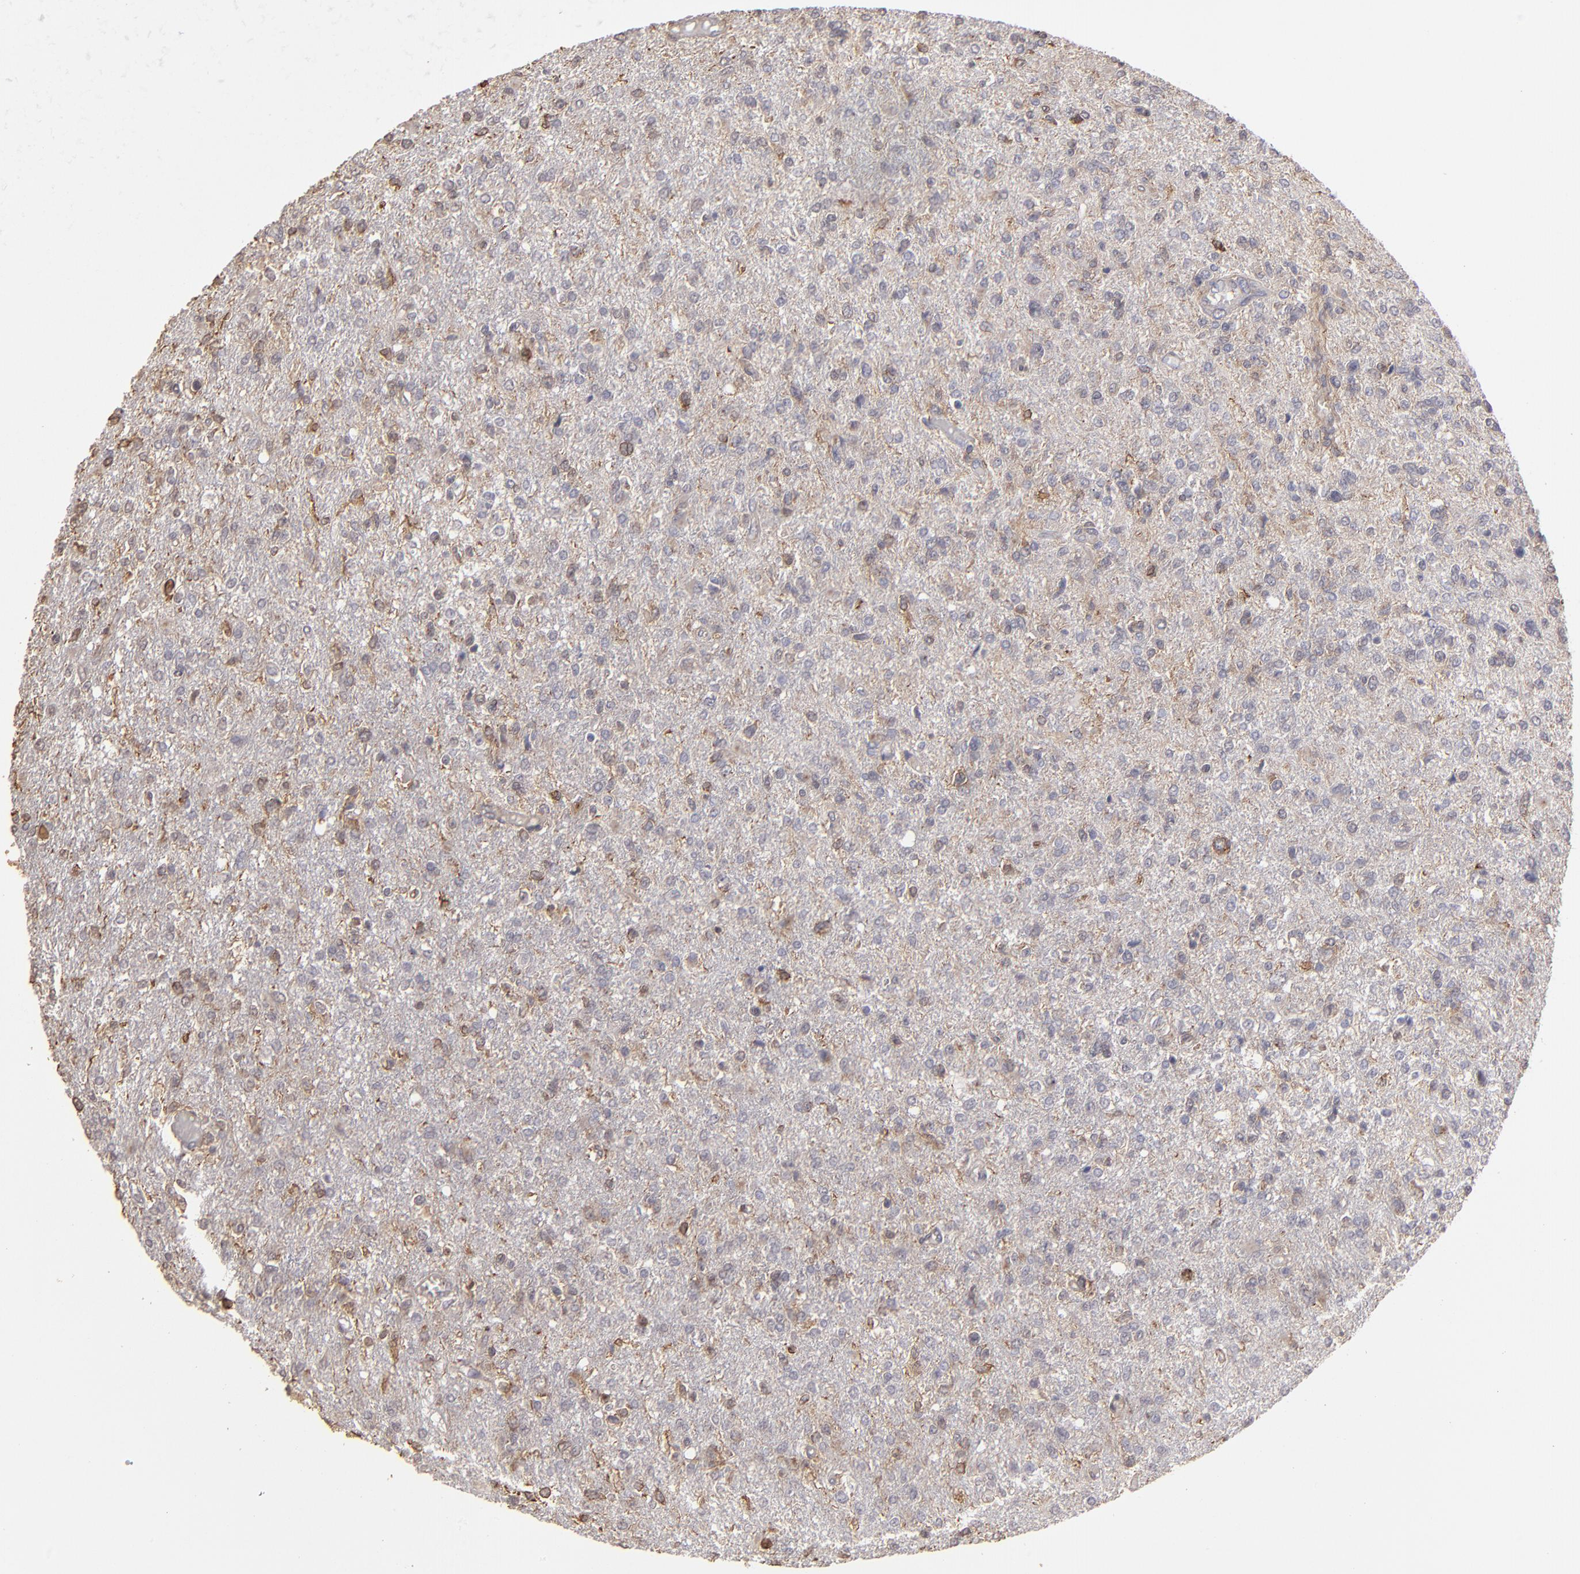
{"staining": {"intensity": "weak", "quantity": "25%-75%", "location": "cytoplasmic/membranous"}, "tissue": "glioma", "cell_type": "Tumor cells", "image_type": "cancer", "snomed": [{"axis": "morphology", "description": "Glioma, malignant, High grade"}, {"axis": "topography", "description": "Cerebral cortex"}], "caption": "DAB (3,3'-diaminobenzidine) immunohistochemical staining of human glioma reveals weak cytoplasmic/membranous protein staining in approximately 25%-75% of tumor cells.", "gene": "ITGB5", "patient": {"sex": "male", "age": 76}}